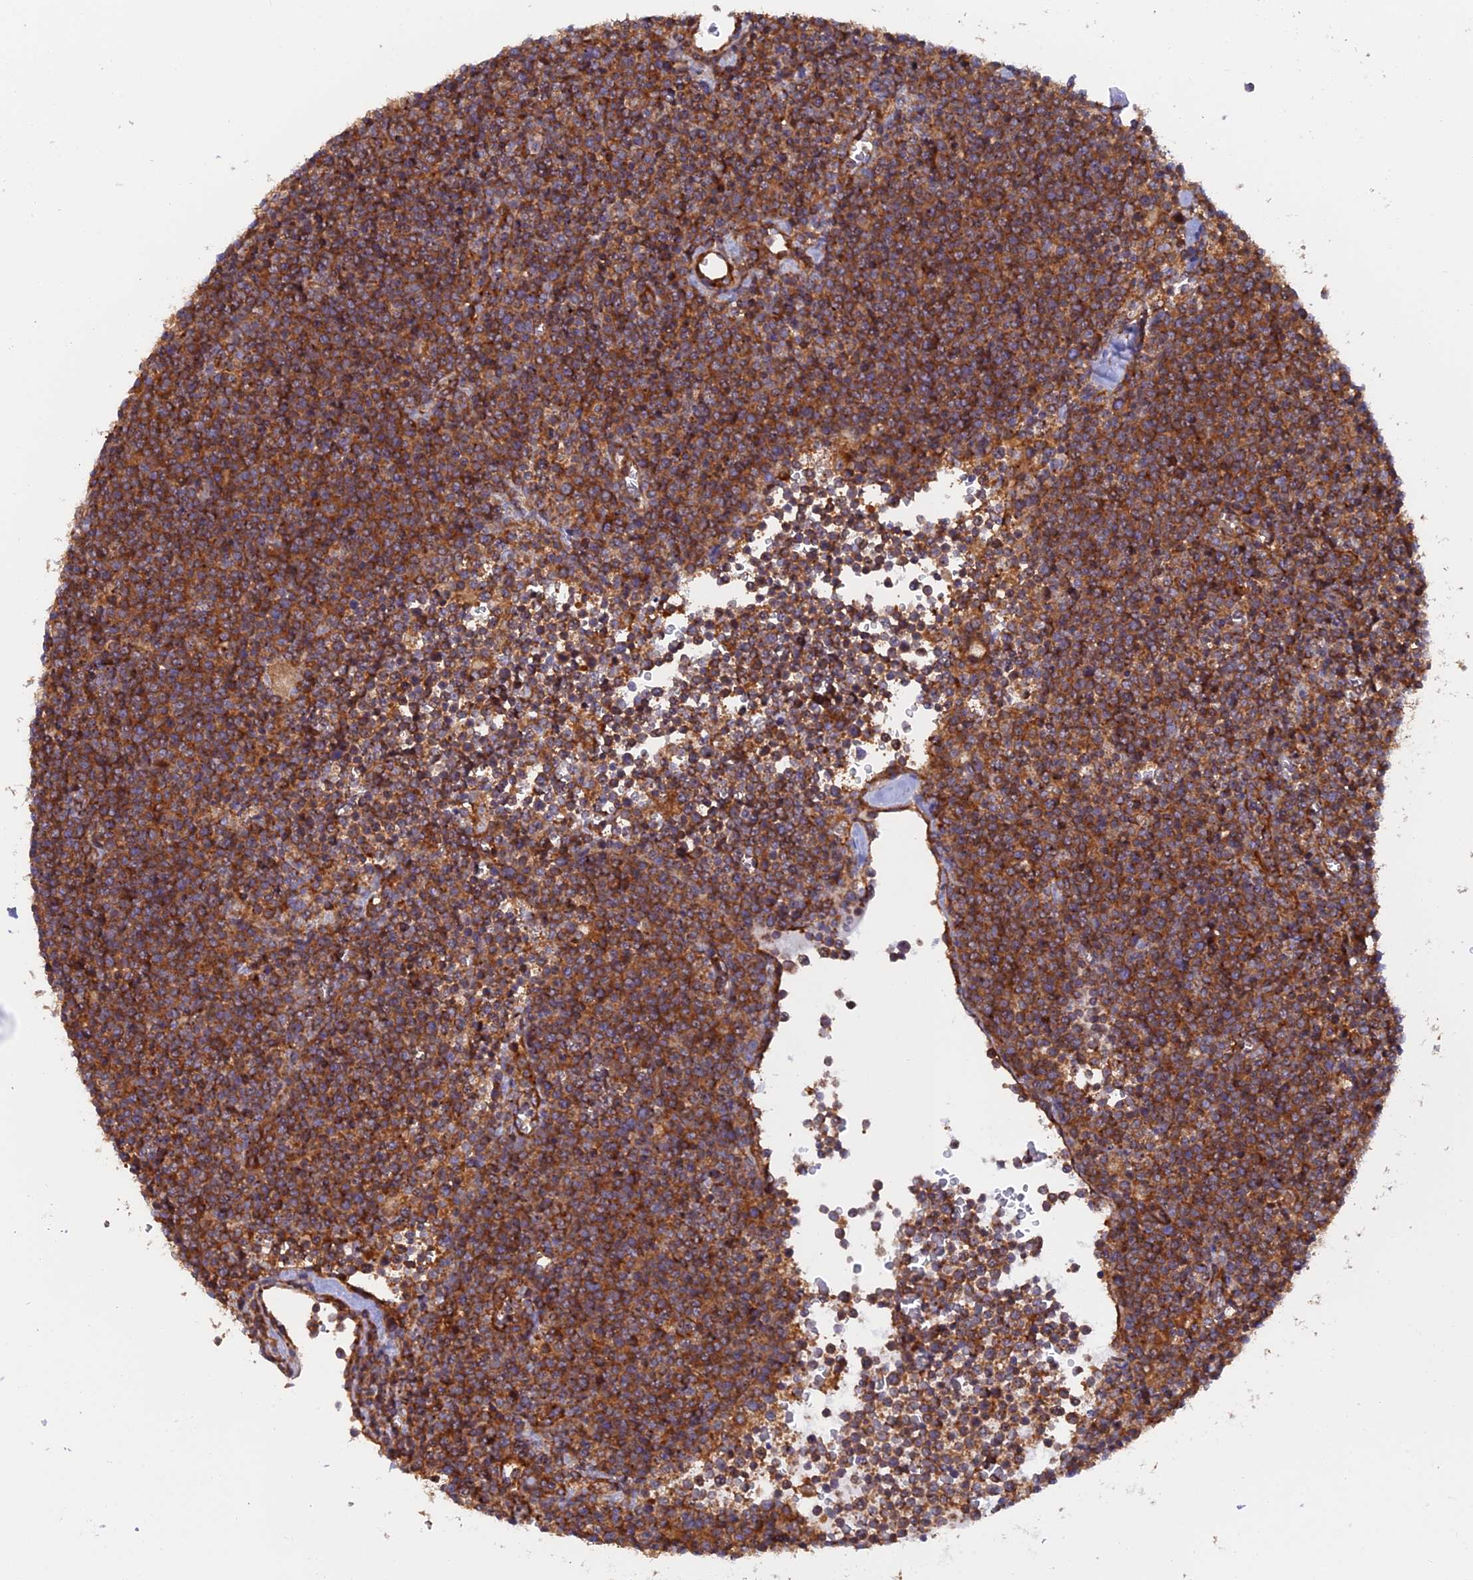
{"staining": {"intensity": "moderate", "quantity": ">75%", "location": "cytoplasmic/membranous"}, "tissue": "lymphoma", "cell_type": "Tumor cells", "image_type": "cancer", "snomed": [{"axis": "morphology", "description": "Malignant lymphoma, non-Hodgkin's type, High grade"}, {"axis": "topography", "description": "Lymph node"}], "caption": "The micrograph displays a brown stain indicating the presence of a protein in the cytoplasmic/membranous of tumor cells in malignant lymphoma, non-Hodgkin's type (high-grade).", "gene": "DCTN2", "patient": {"sex": "male", "age": 61}}